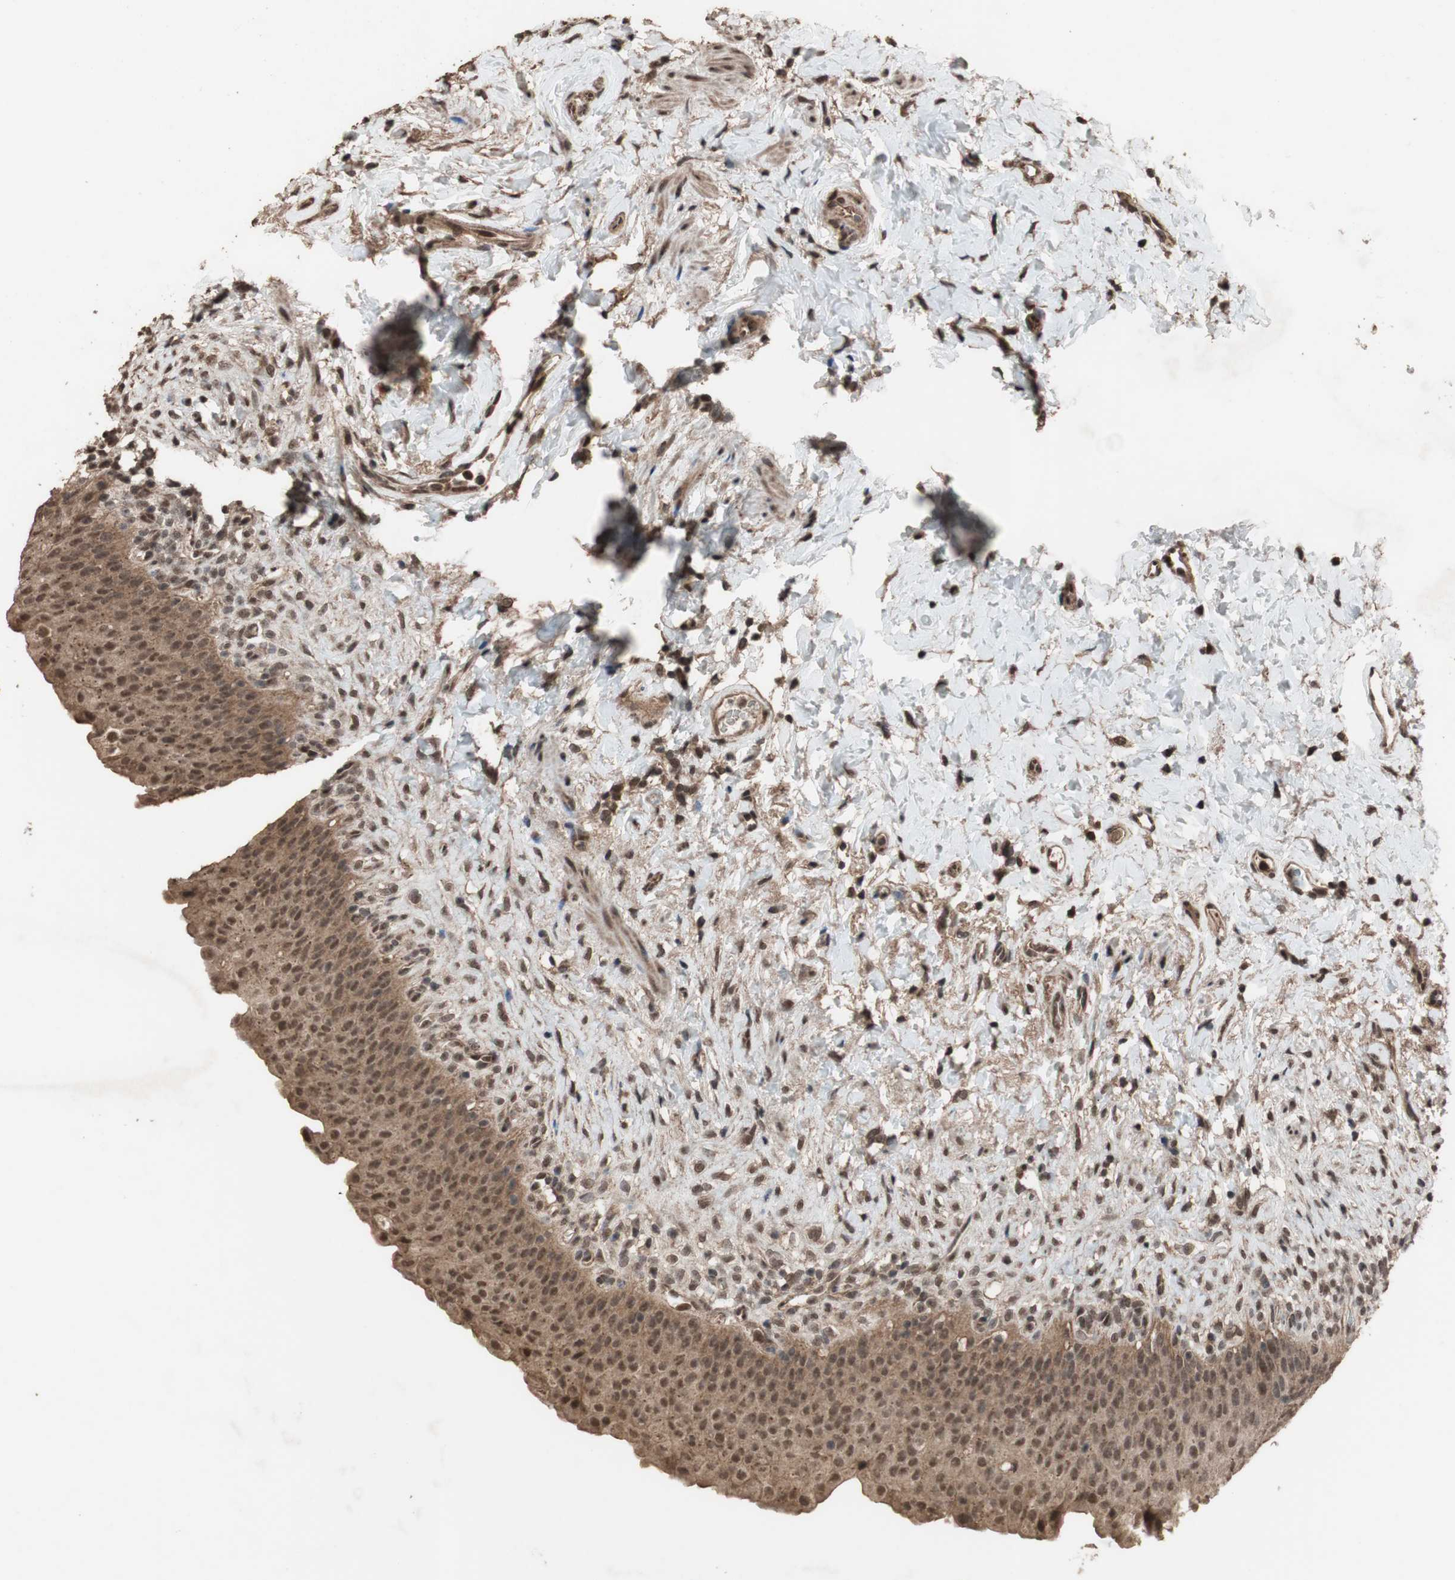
{"staining": {"intensity": "moderate", "quantity": ">75%", "location": "cytoplasmic/membranous,nuclear"}, "tissue": "urinary bladder", "cell_type": "Urothelial cells", "image_type": "normal", "snomed": [{"axis": "morphology", "description": "Normal tissue, NOS"}, {"axis": "topography", "description": "Urinary bladder"}], "caption": "Urothelial cells show moderate cytoplasmic/membranous,nuclear staining in about >75% of cells in normal urinary bladder.", "gene": "KANSL1", "patient": {"sex": "female", "age": 79}}